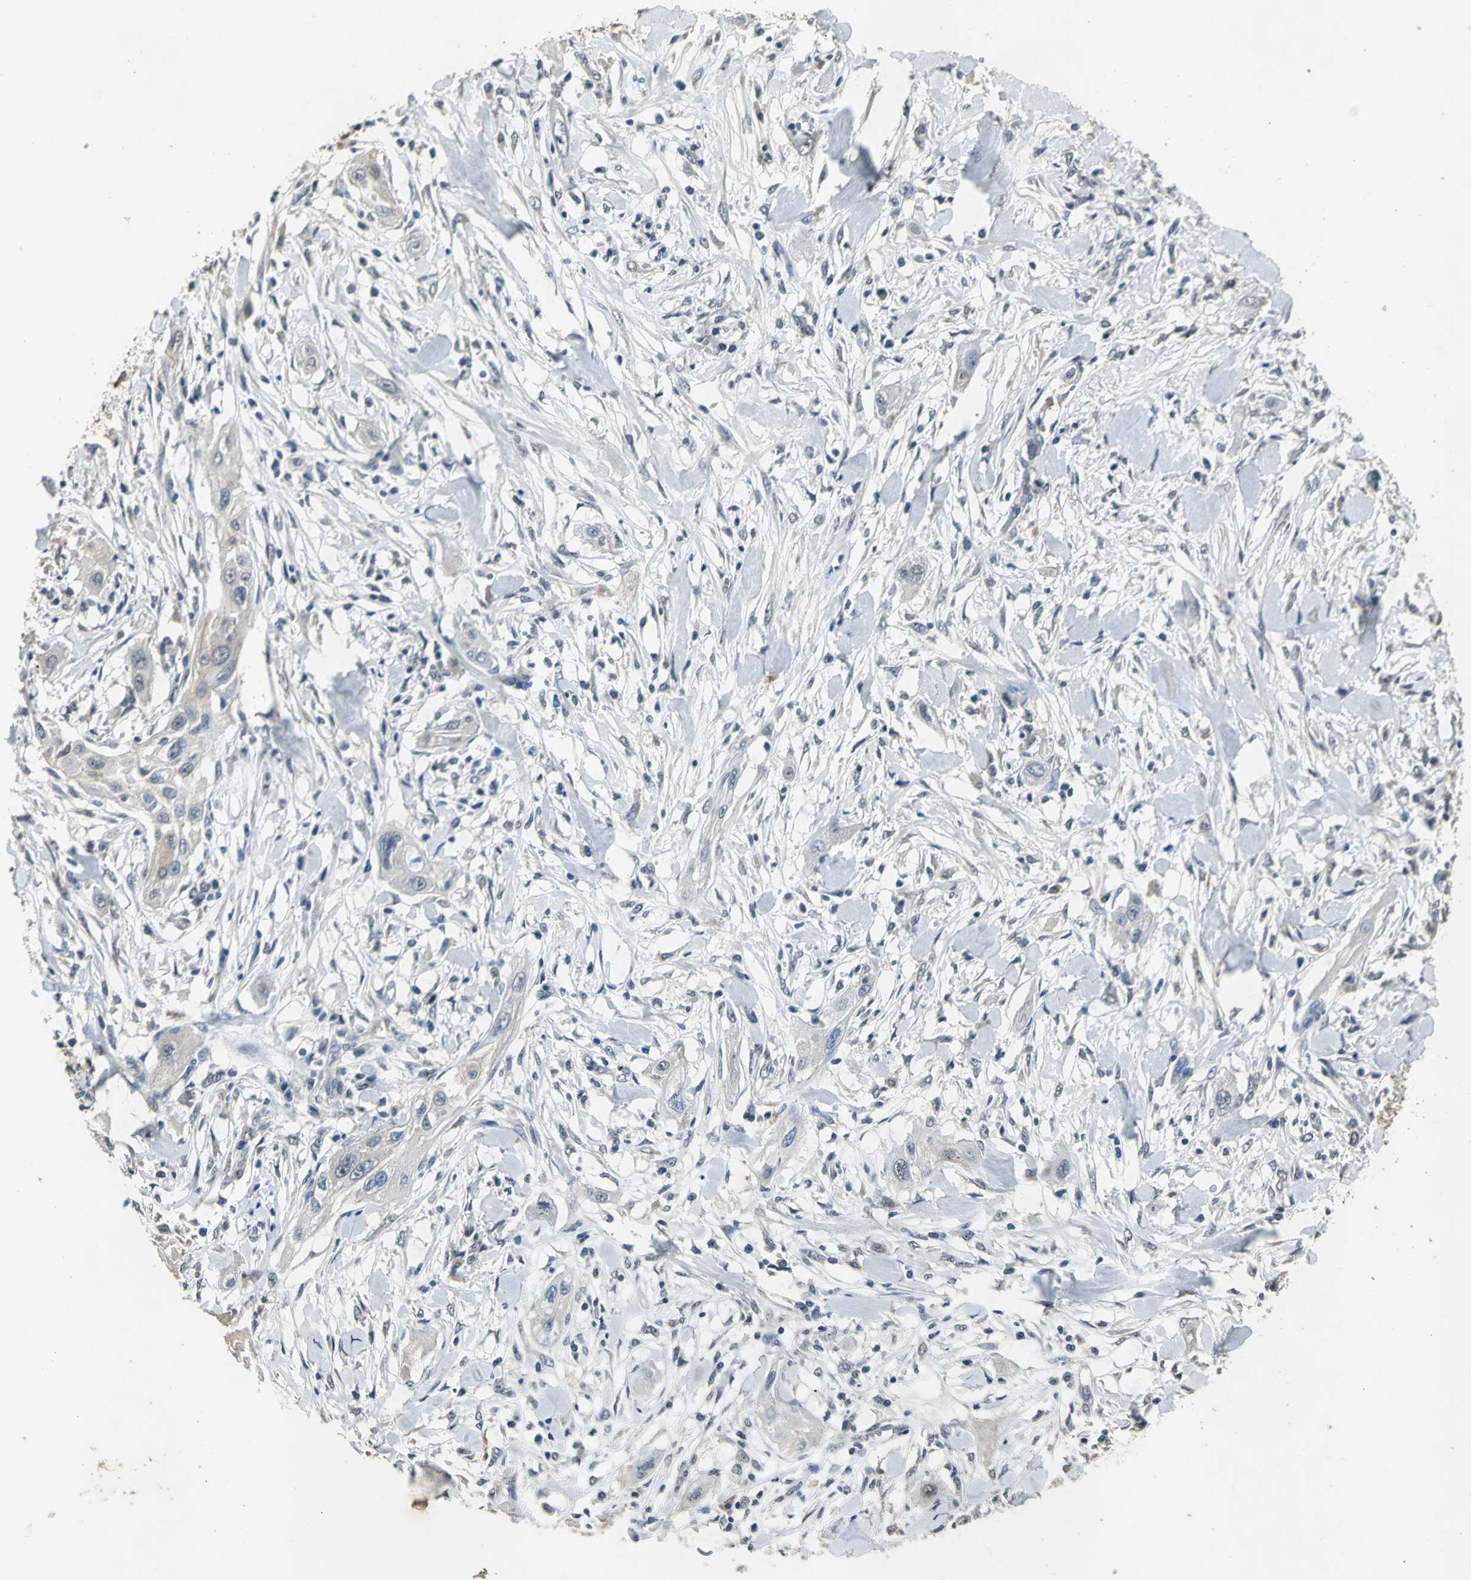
{"staining": {"intensity": "weak", "quantity": "25%-75%", "location": "cytoplasmic/membranous"}, "tissue": "lung cancer", "cell_type": "Tumor cells", "image_type": "cancer", "snomed": [{"axis": "morphology", "description": "Squamous cell carcinoma, NOS"}, {"axis": "topography", "description": "Lung"}], "caption": "Immunohistochemistry of lung cancer shows low levels of weak cytoplasmic/membranous positivity in about 25%-75% of tumor cells. (Brightfield microscopy of DAB IHC at high magnification).", "gene": "OCLN", "patient": {"sex": "female", "age": 47}}